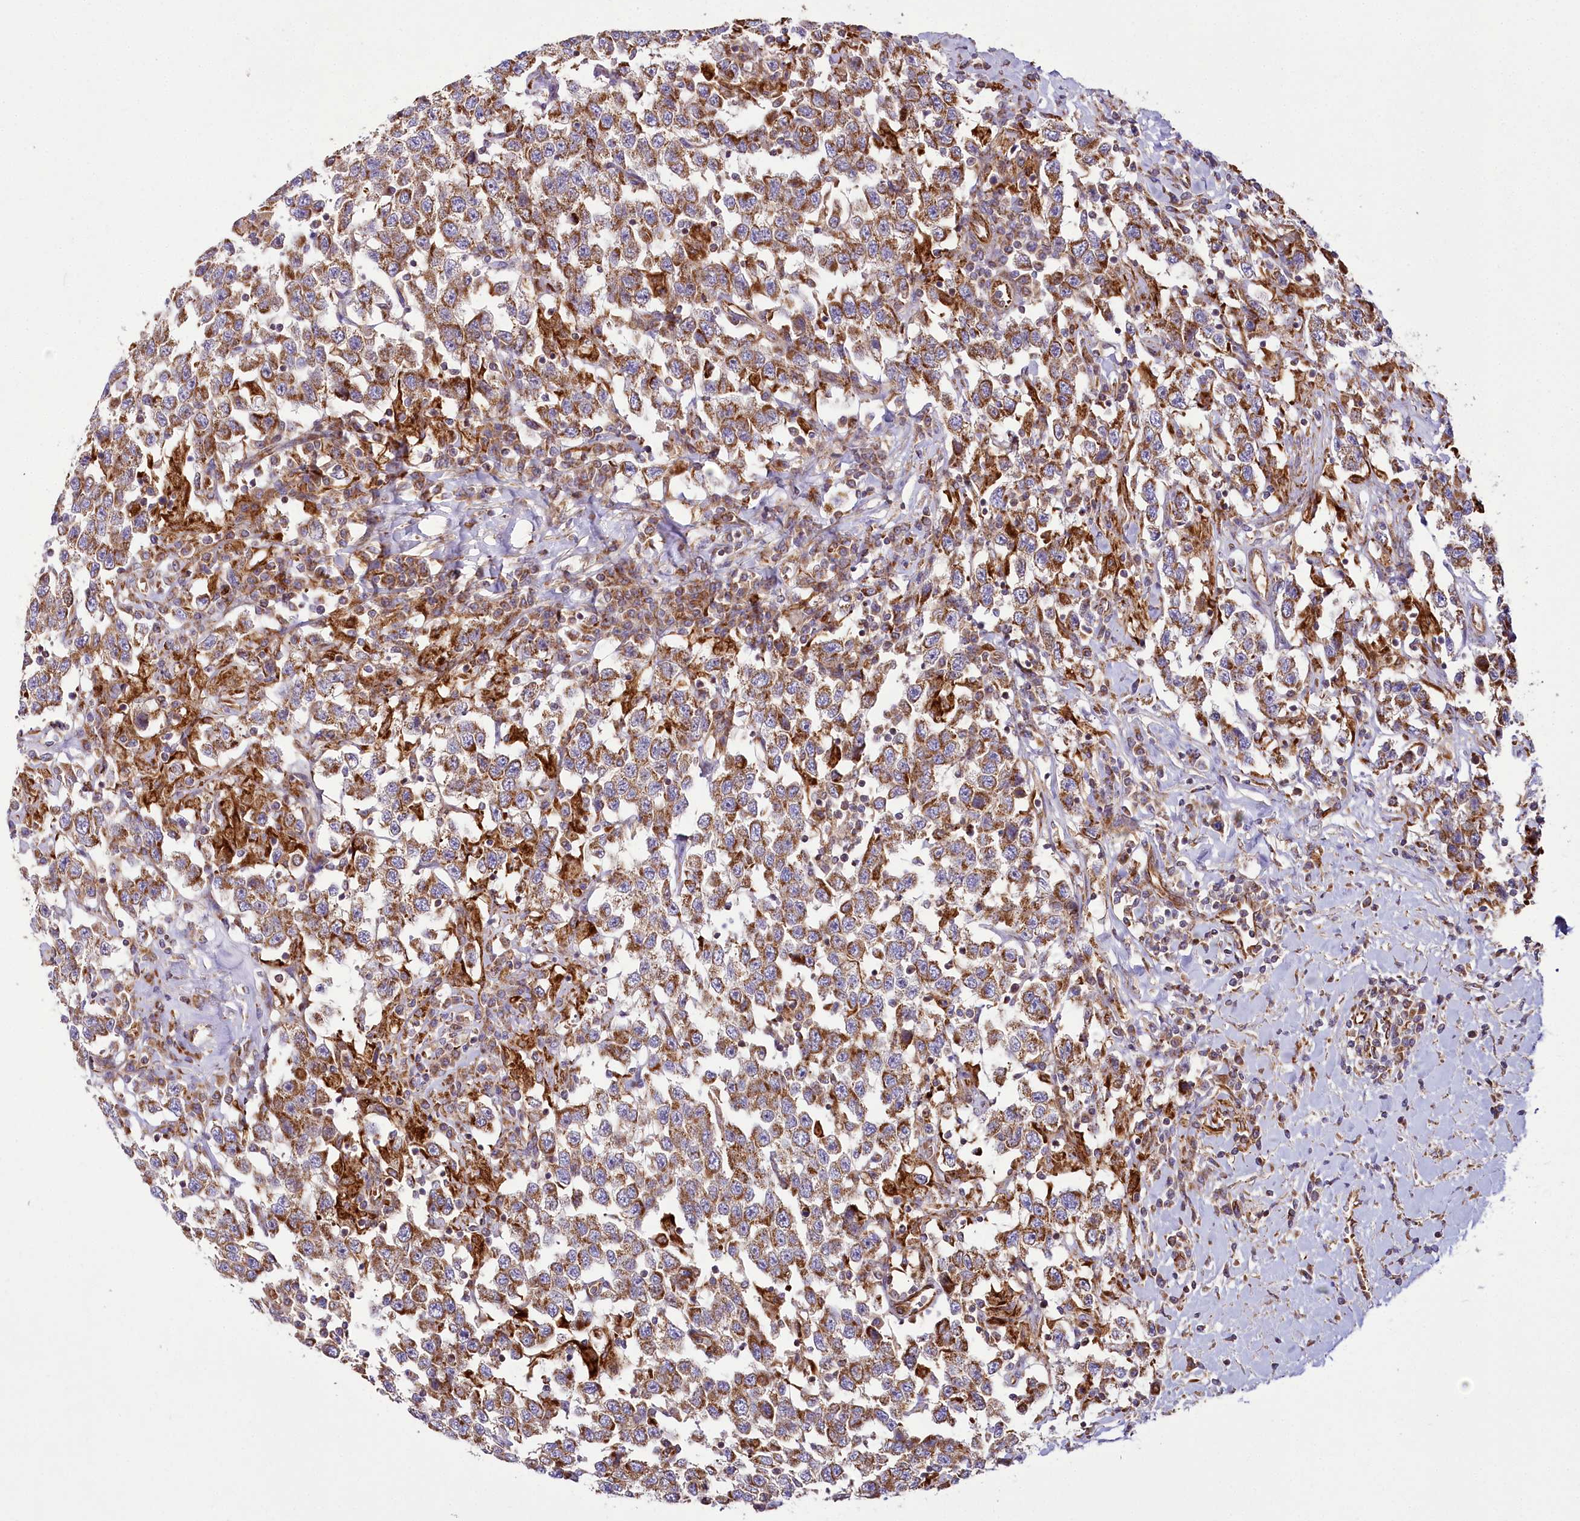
{"staining": {"intensity": "moderate", "quantity": ">75%", "location": "cytoplasmic/membranous"}, "tissue": "testis cancer", "cell_type": "Tumor cells", "image_type": "cancer", "snomed": [{"axis": "morphology", "description": "Seminoma, NOS"}, {"axis": "topography", "description": "Testis"}], "caption": "About >75% of tumor cells in testis cancer (seminoma) display moderate cytoplasmic/membranous protein expression as visualized by brown immunohistochemical staining.", "gene": "THUMPD3", "patient": {"sex": "male", "age": 41}}